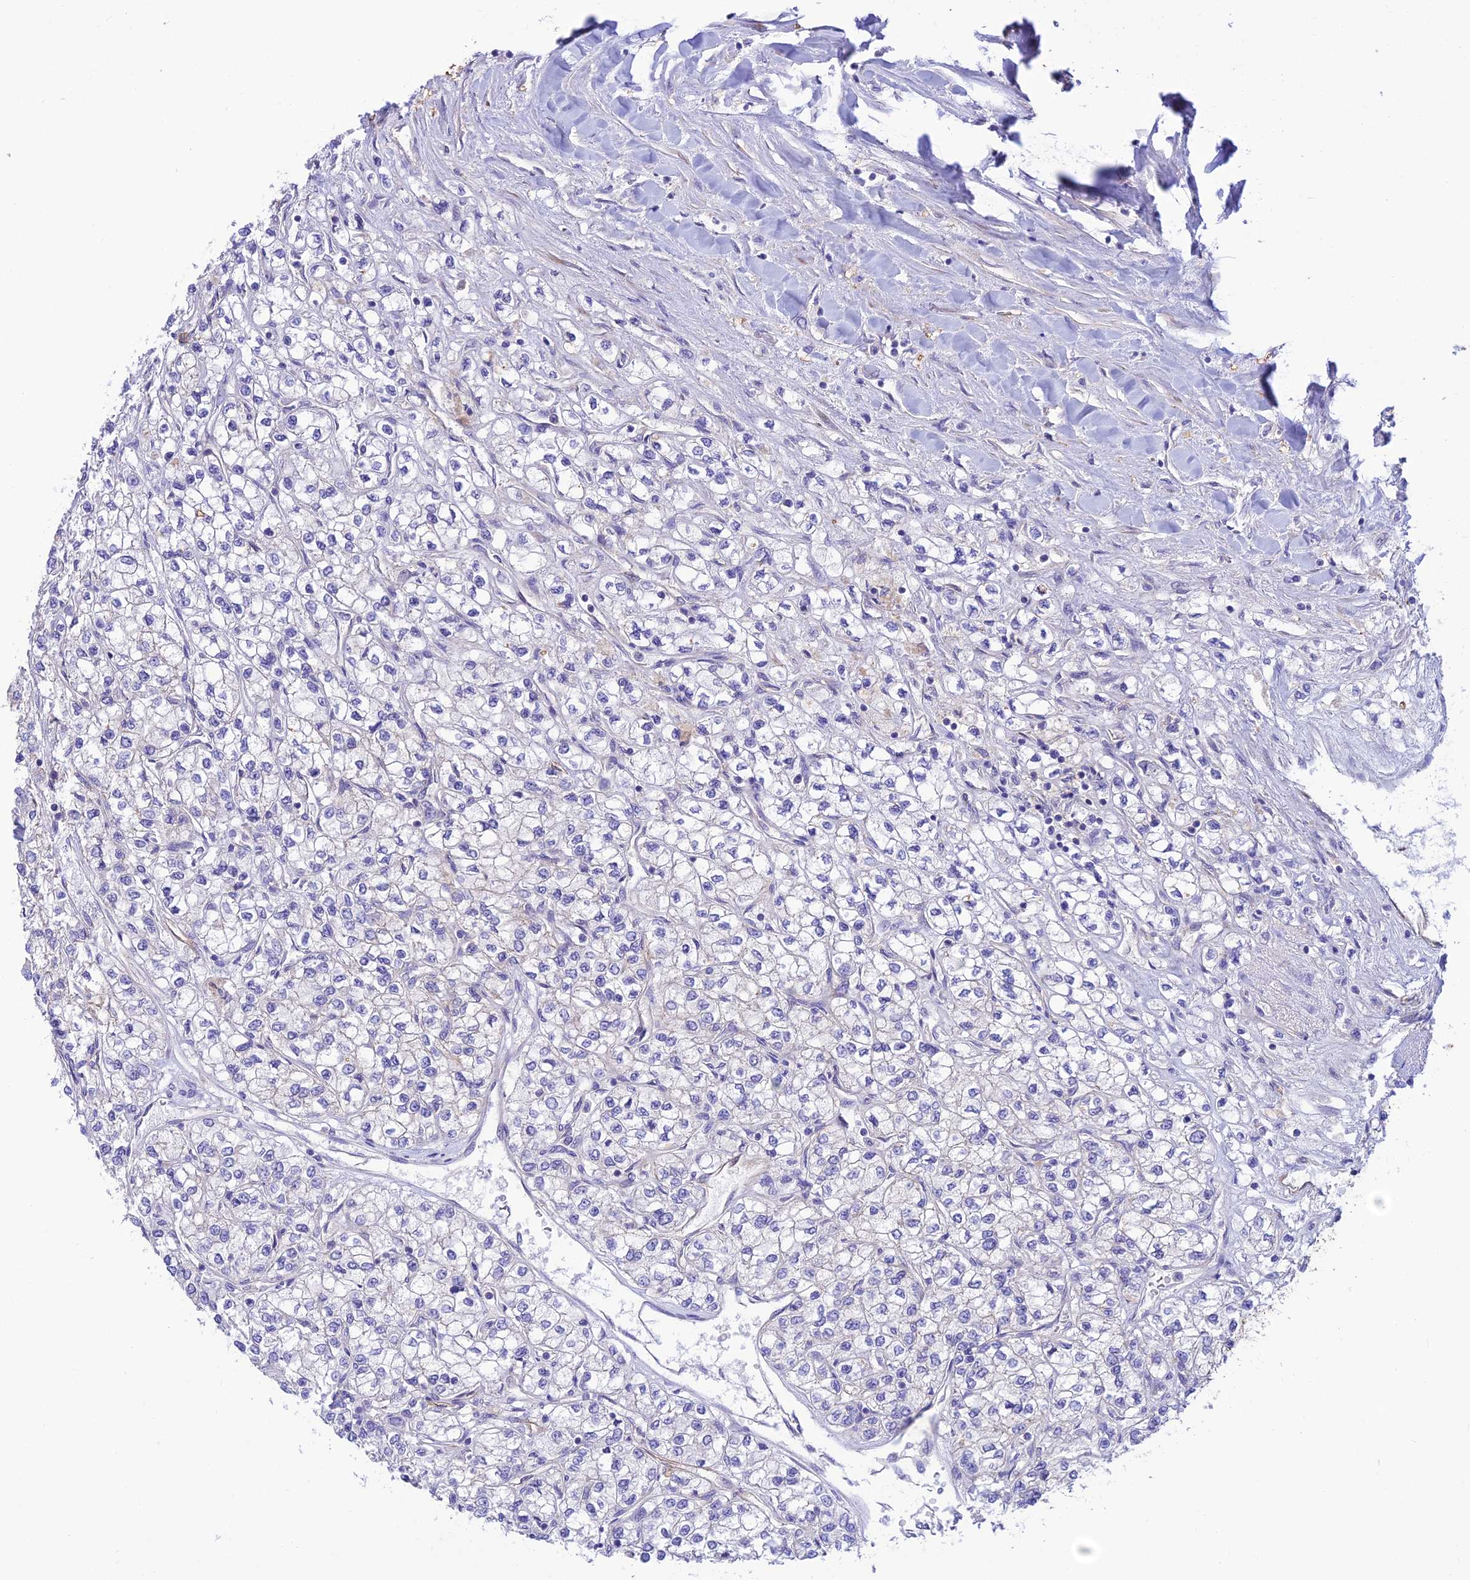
{"staining": {"intensity": "negative", "quantity": "none", "location": "none"}, "tissue": "renal cancer", "cell_type": "Tumor cells", "image_type": "cancer", "snomed": [{"axis": "morphology", "description": "Adenocarcinoma, NOS"}, {"axis": "topography", "description": "Kidney"}], "caption": "High magnification brightfield microscopy of renal cancer (adenocarcinoma) stained with DAB (3,3'-diaminobenzidine) (brown) and counterstained with hematoxylin (blue): tumor cells show no significant positivity.", "gene": "FAM186B", "patient": {"sex": "male", "age": 80}}